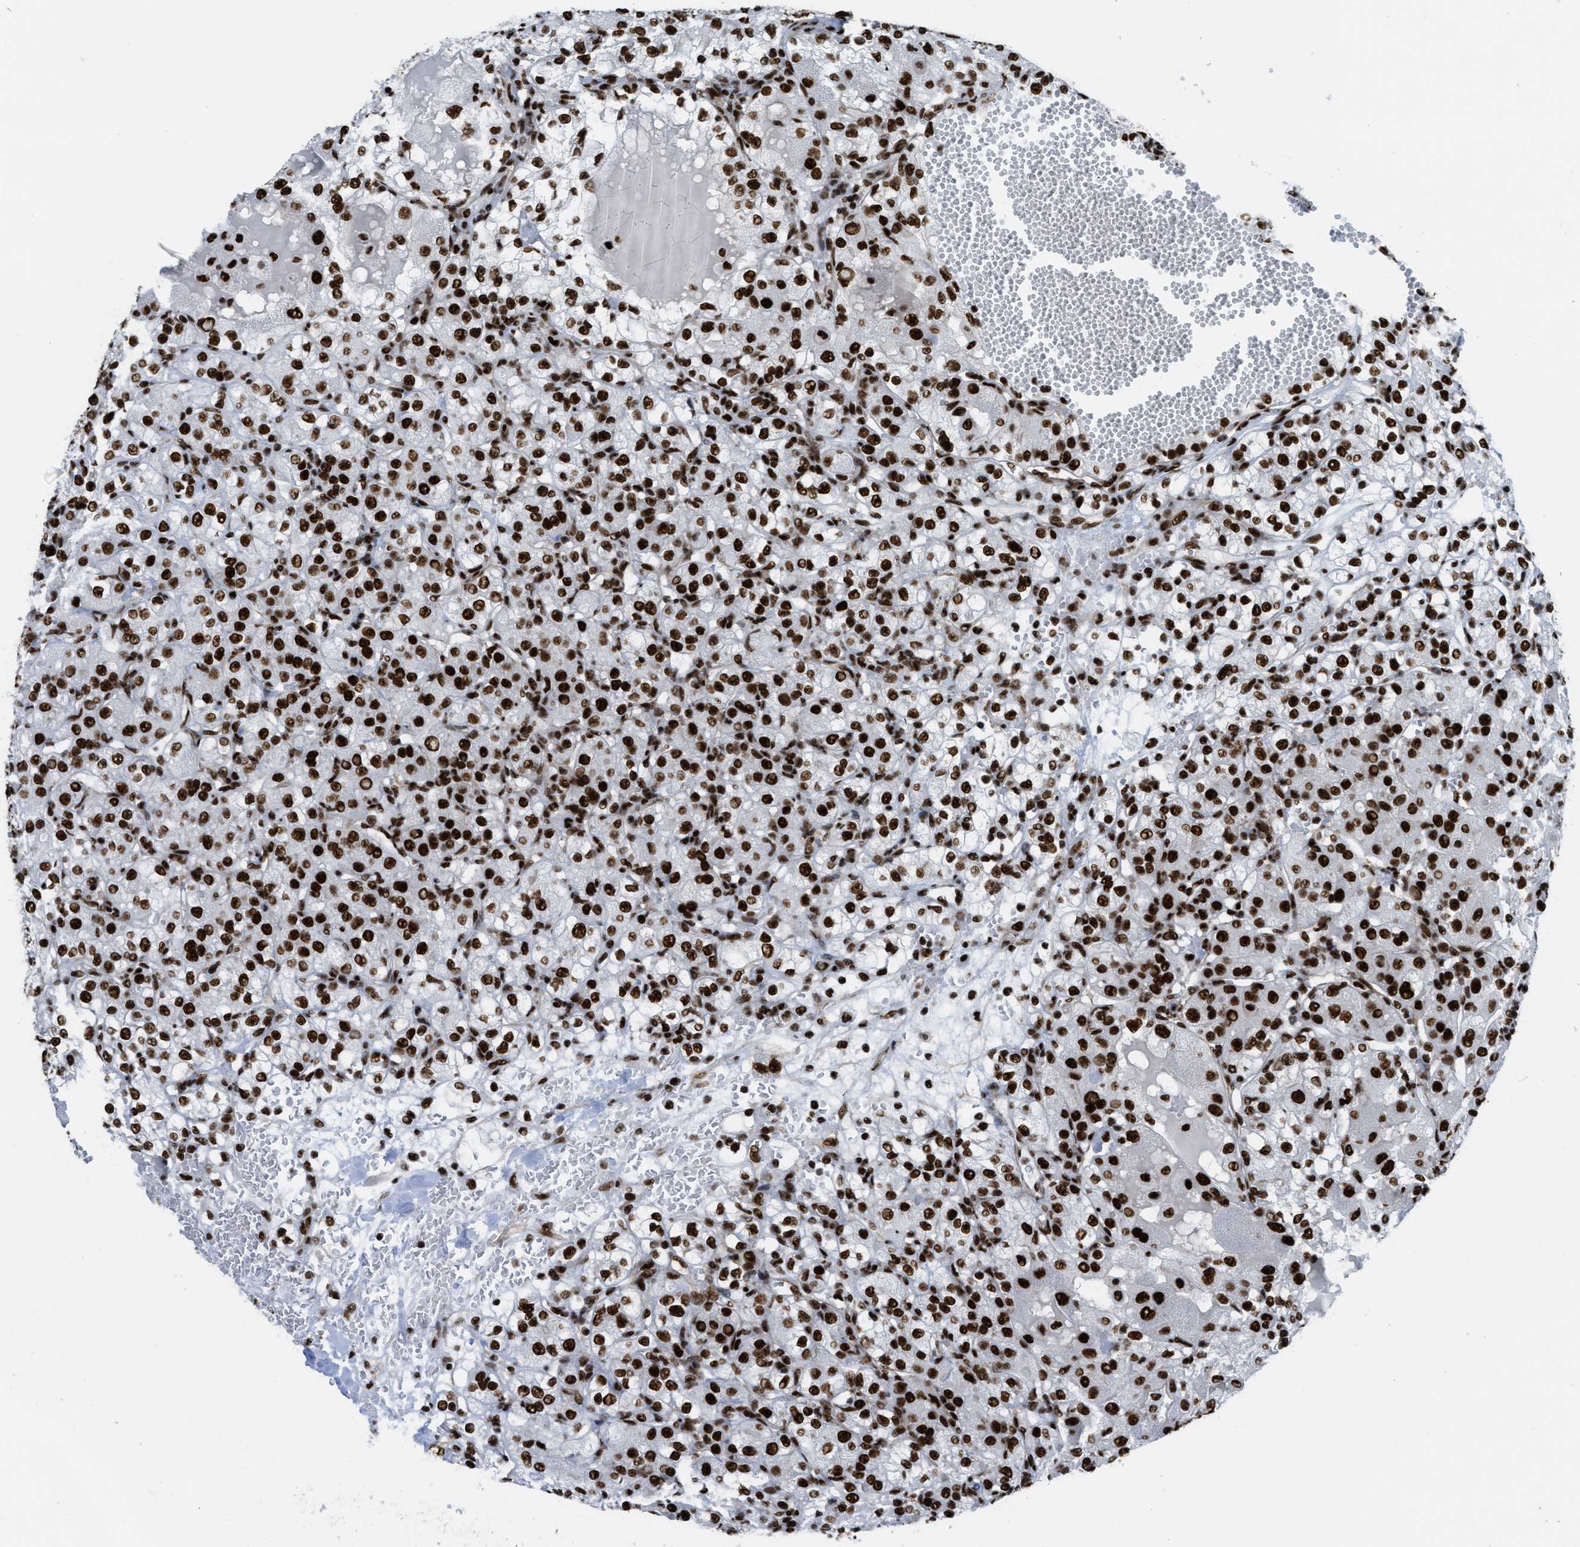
{"staining": {"intensity": "strong", "quantity": ">75%", "location": "nuclear"}, "tissue": "renal cancer", "cell_type": "Tumor cells", "image_type": "cancer", "snomed": [{"axis": "morphology", "description": "Normal tissue, NOS"}, {"axis": "morphology", "description": "Adenocarcinoma, NOS"}, {"axis": "topography", "description": "Kidney"}], "caption": "Tumor cells exhibit strong nuclear staining in approximately >75% of cells in renal cancer (adenocarcinoma).", "gene": "ZNF207", "patient": {"sex": "male", "age": 61}}